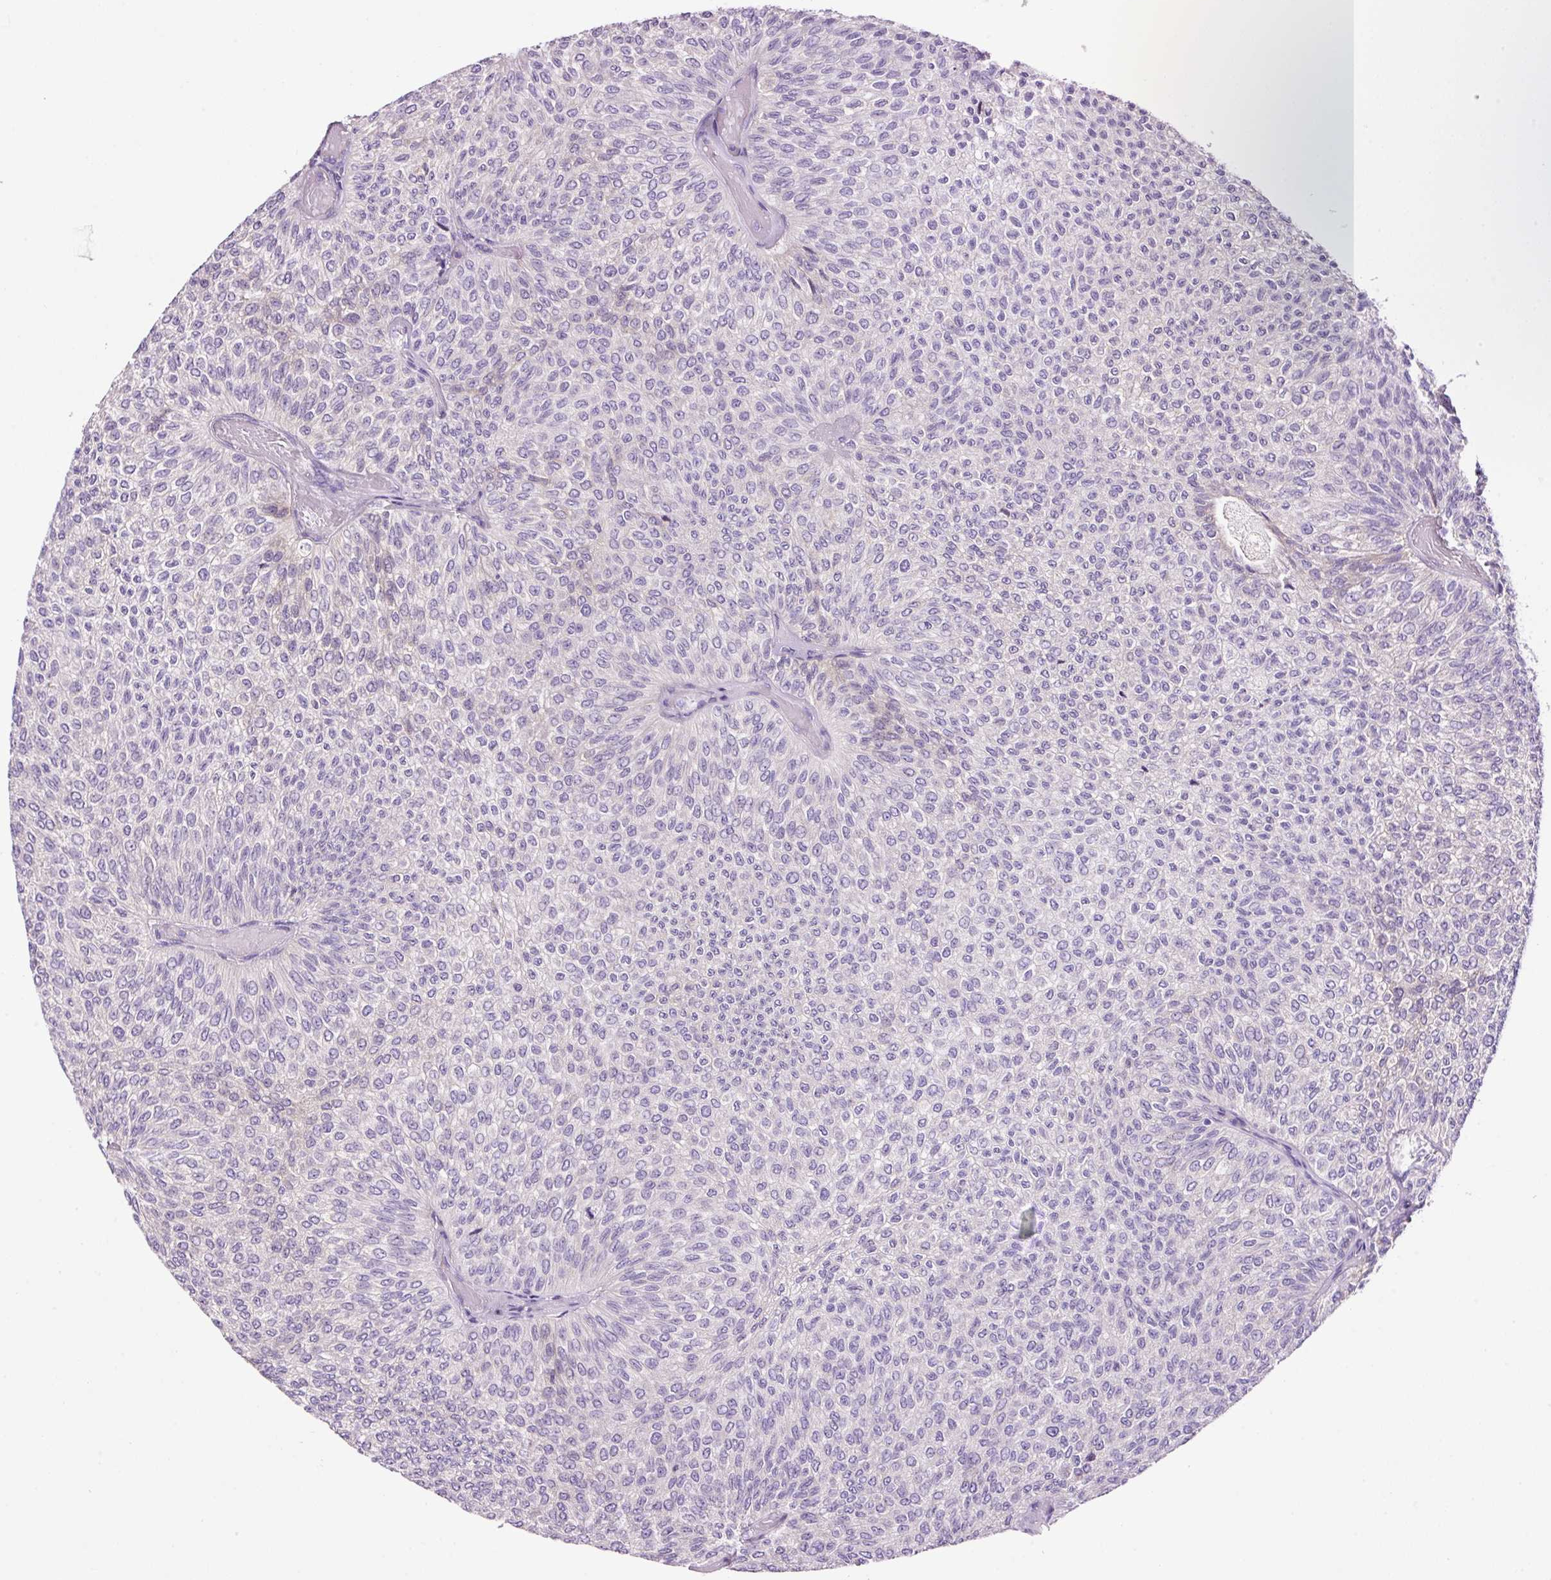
{"staining": {"intensity": "negative", "quantity": "none", "location": "none"}, "tissue": "urothelial cancer", "cell_type": "Tumor cells", "image_type": "cancer", "snomed": [{"axis": "morphology", "description": "Urothelial carcinoma, Low grade"}, {"axis": "topography", "description": "Urinary bladder"}], "caption": "An IHC micrograph of low-grade urothelial carcinoma is shown. There is no staining in tumor cells of low-grade urothelial carcinoma.", "gene": "PAM", "patient": {"sex": "male", "age": 78}}